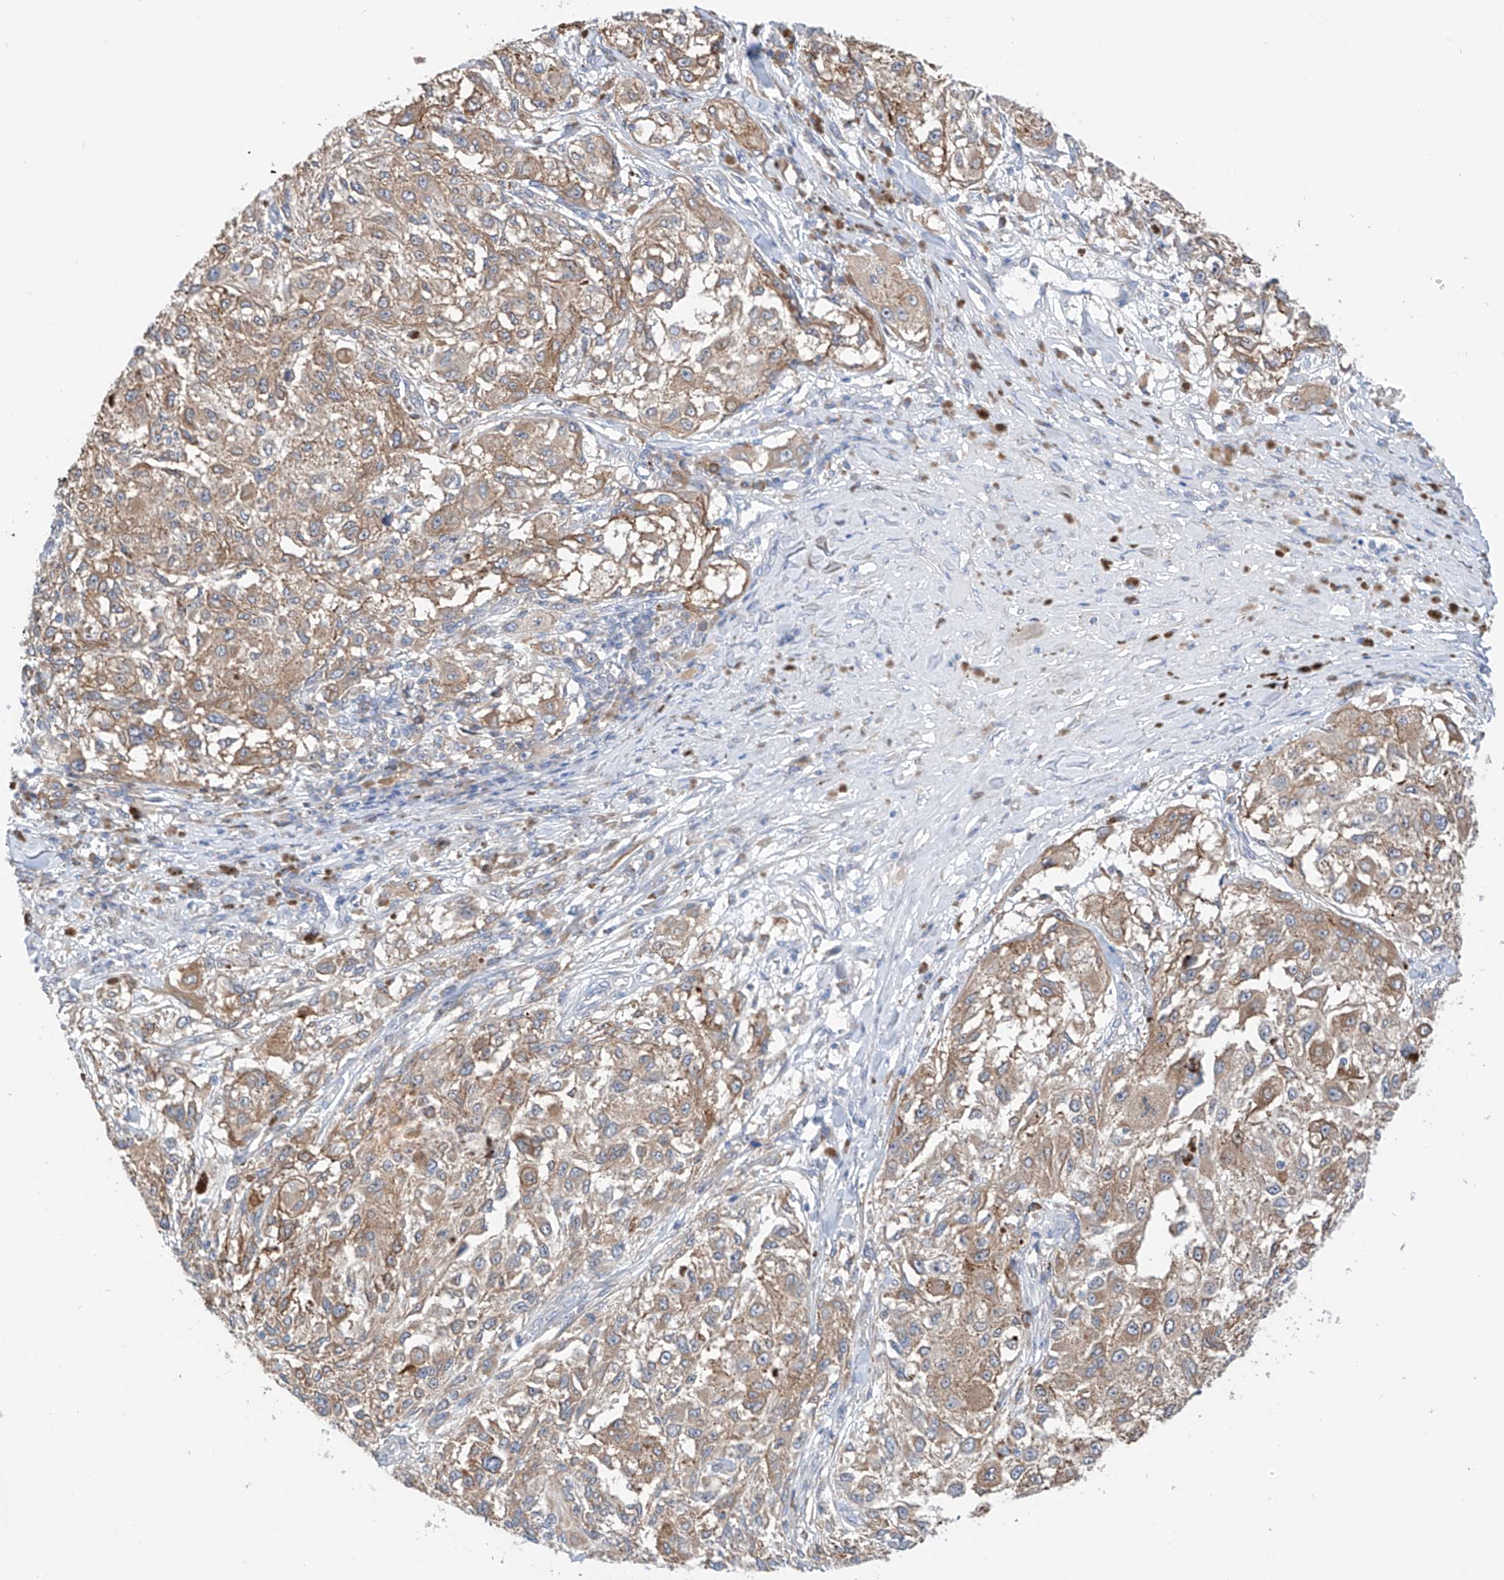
{"staining": {"intensity": "moderate", "quantity": ">75%", "location": "cytoplasmic/membranous"}, "tissue": "melanoma", "cell_type": "Tumor cells", "image_type": "cancer", "snomed": [{"axis": "morphology", "description": "Necrosis, NOS"}, {"axis": "morphology", "description": "Malignant melanoma, NOS"}, {"axis": "topography", "description": "Skin"}], "caption": "Malignant melanoma stained with a brown dye demonstrates moderate cytoplasmic/membranous positive expression in approximately >75% of tumor cells.", "gene": "REC8", "patient": {"sex": "female", "age": 87}}